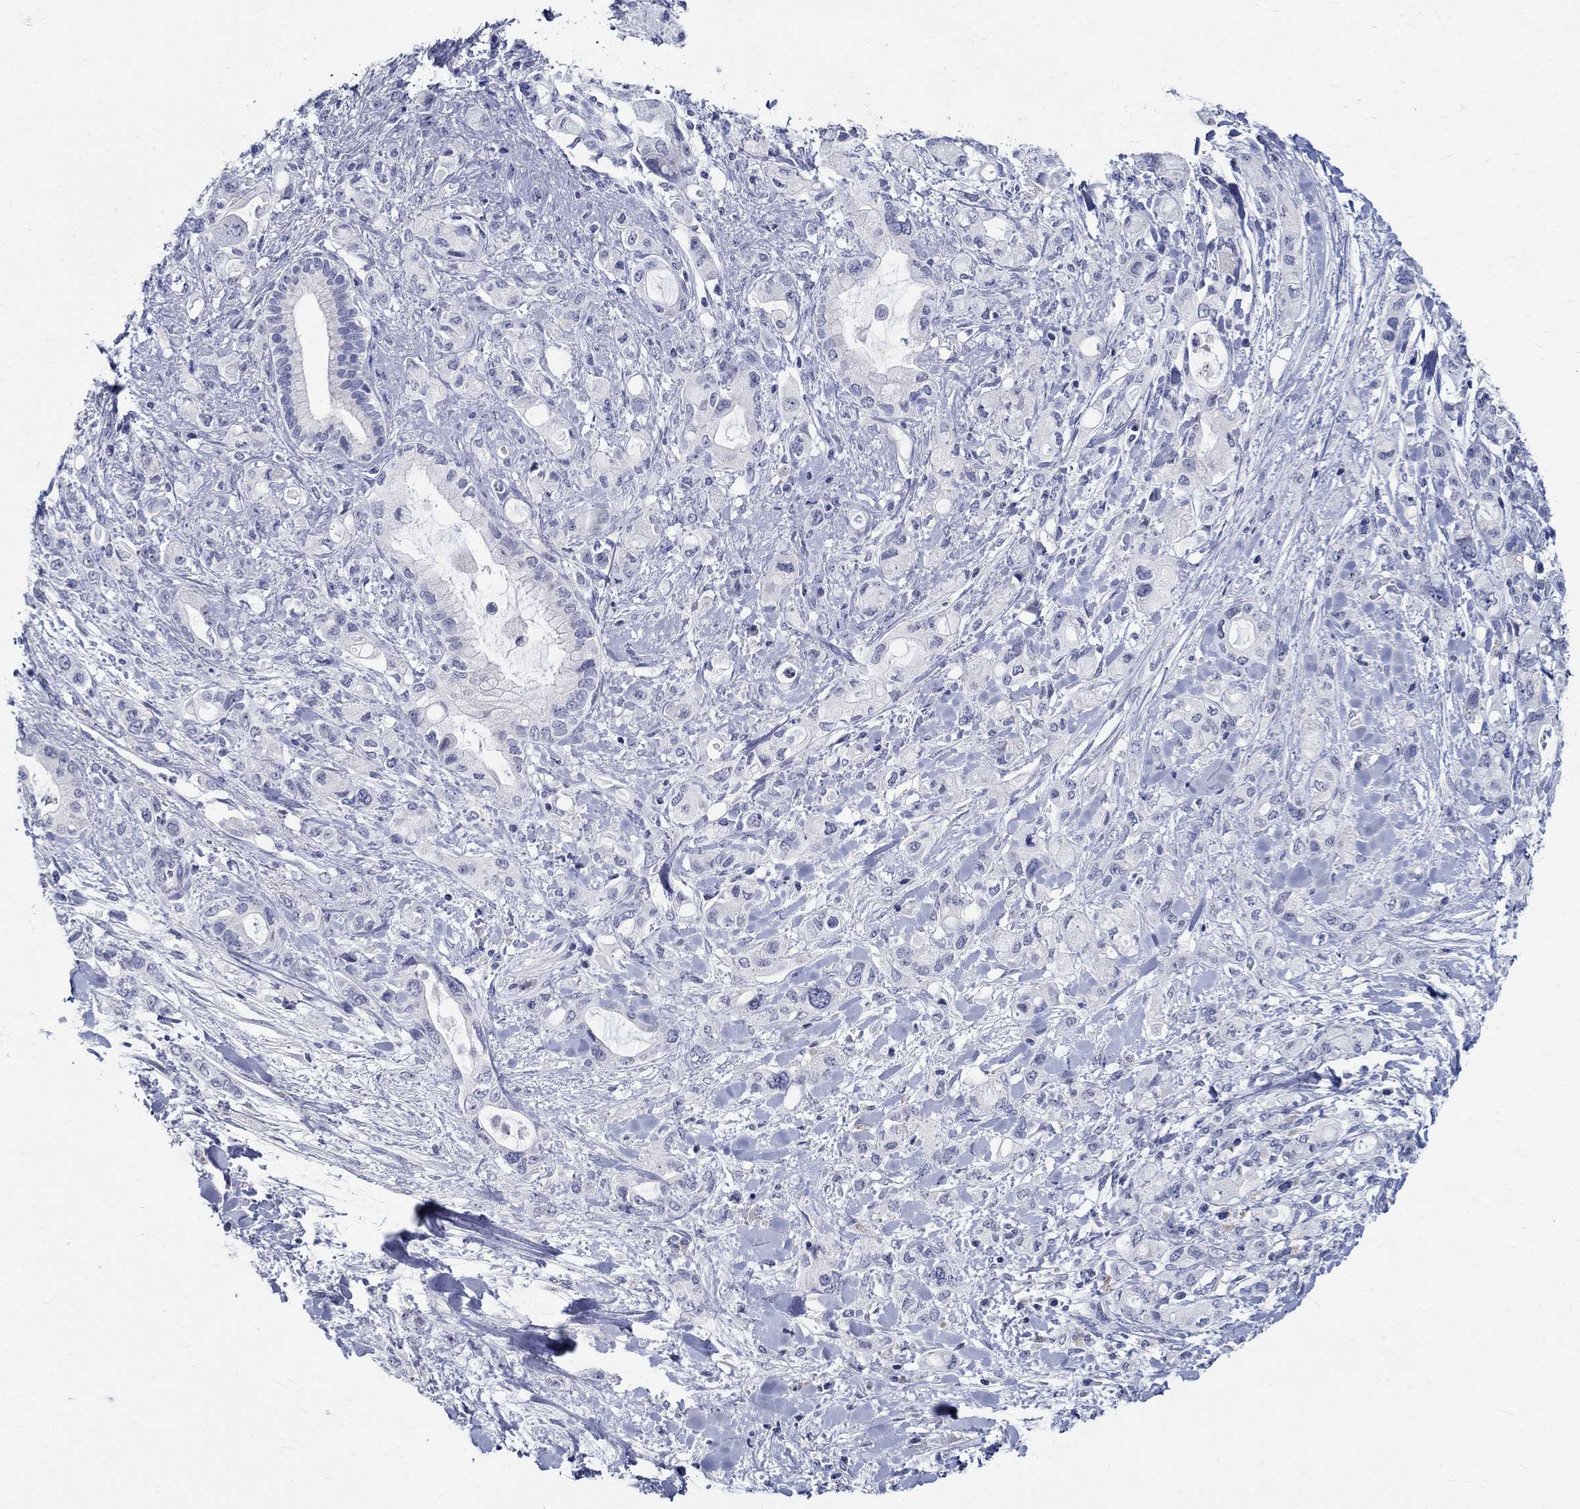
{"staining": {"intensity": "negative", "quantity": "none", "location": "none"}, "tissue": "pancreatic cancer", "cell_type": "Tumor cells", "image_type": "cancer", "snomed": [{"axis": "morphology", "description": "Adenocarcinoma, NOS"}, {"axis": "topography", "description": "Pancreas"}], "caption": "This is a micrograph of immunohistochemistry (IHC) staining of pancreatic cancer, which shows no staining in tumor cells.", "gene": "CETN1", "patient": {"sex": "female", "age": 56}}